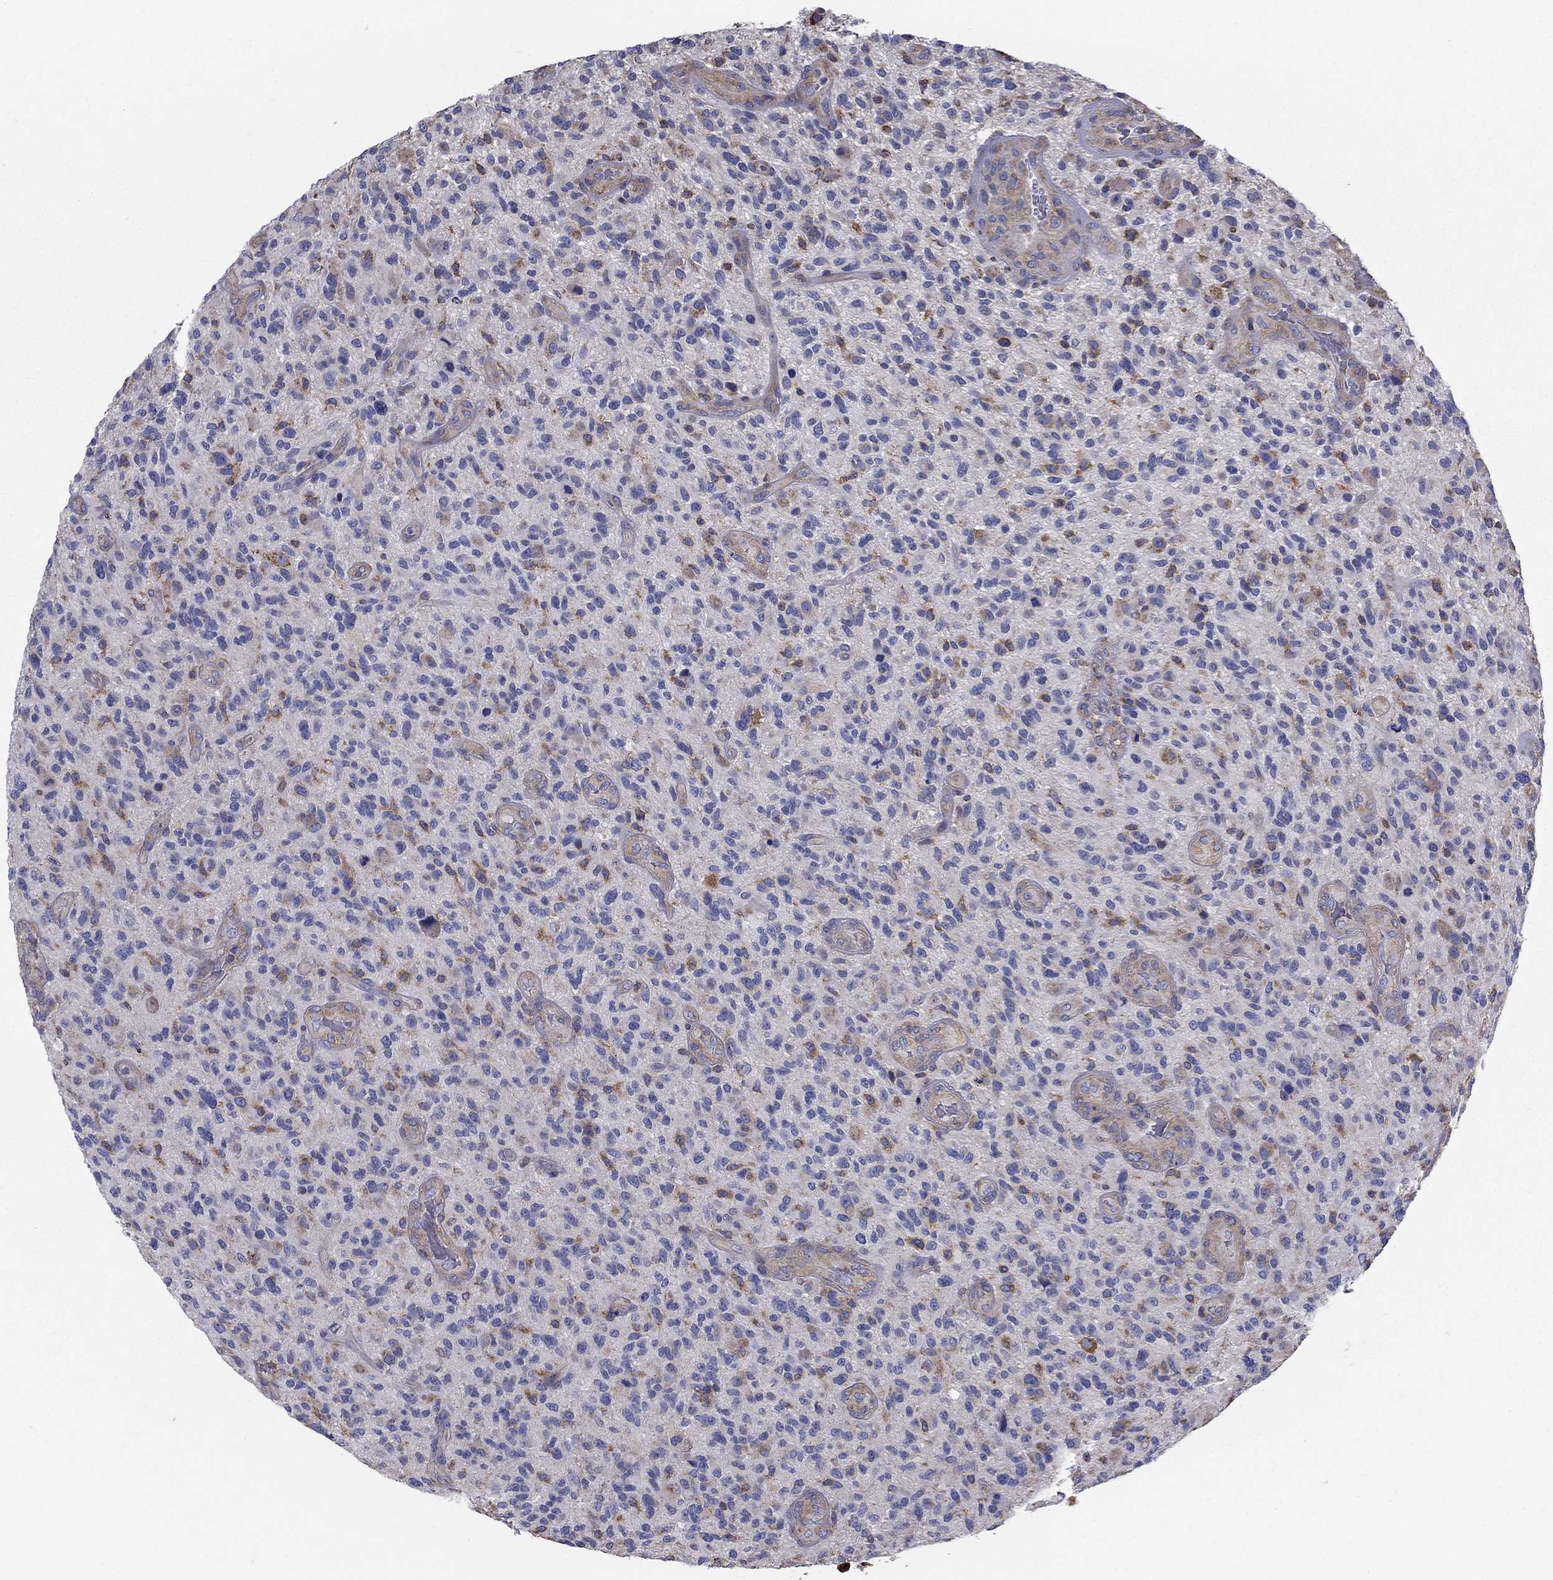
{"staining": {"intensity": "moderate", "quantity": "<25%", "location": "cytoplasmic/membranous"}, "tissue": "glioma", "cell_type": "Tumor cells", "image_type": "cancer", "snomed": [{"axis": "morphology", "description": "Glioma, malignant, High grade"}, {"axis": "topography", "description": "Brain"}], "caption": "An immunohistochemistry micrograph of neoplastic tissue is shown. Protein staining in brown highlights moderate cytoplasmic/membranous positivity in glioma within tumor cells.", "gene": "NME5", "patient": {"sex": "male", "age": 47}}